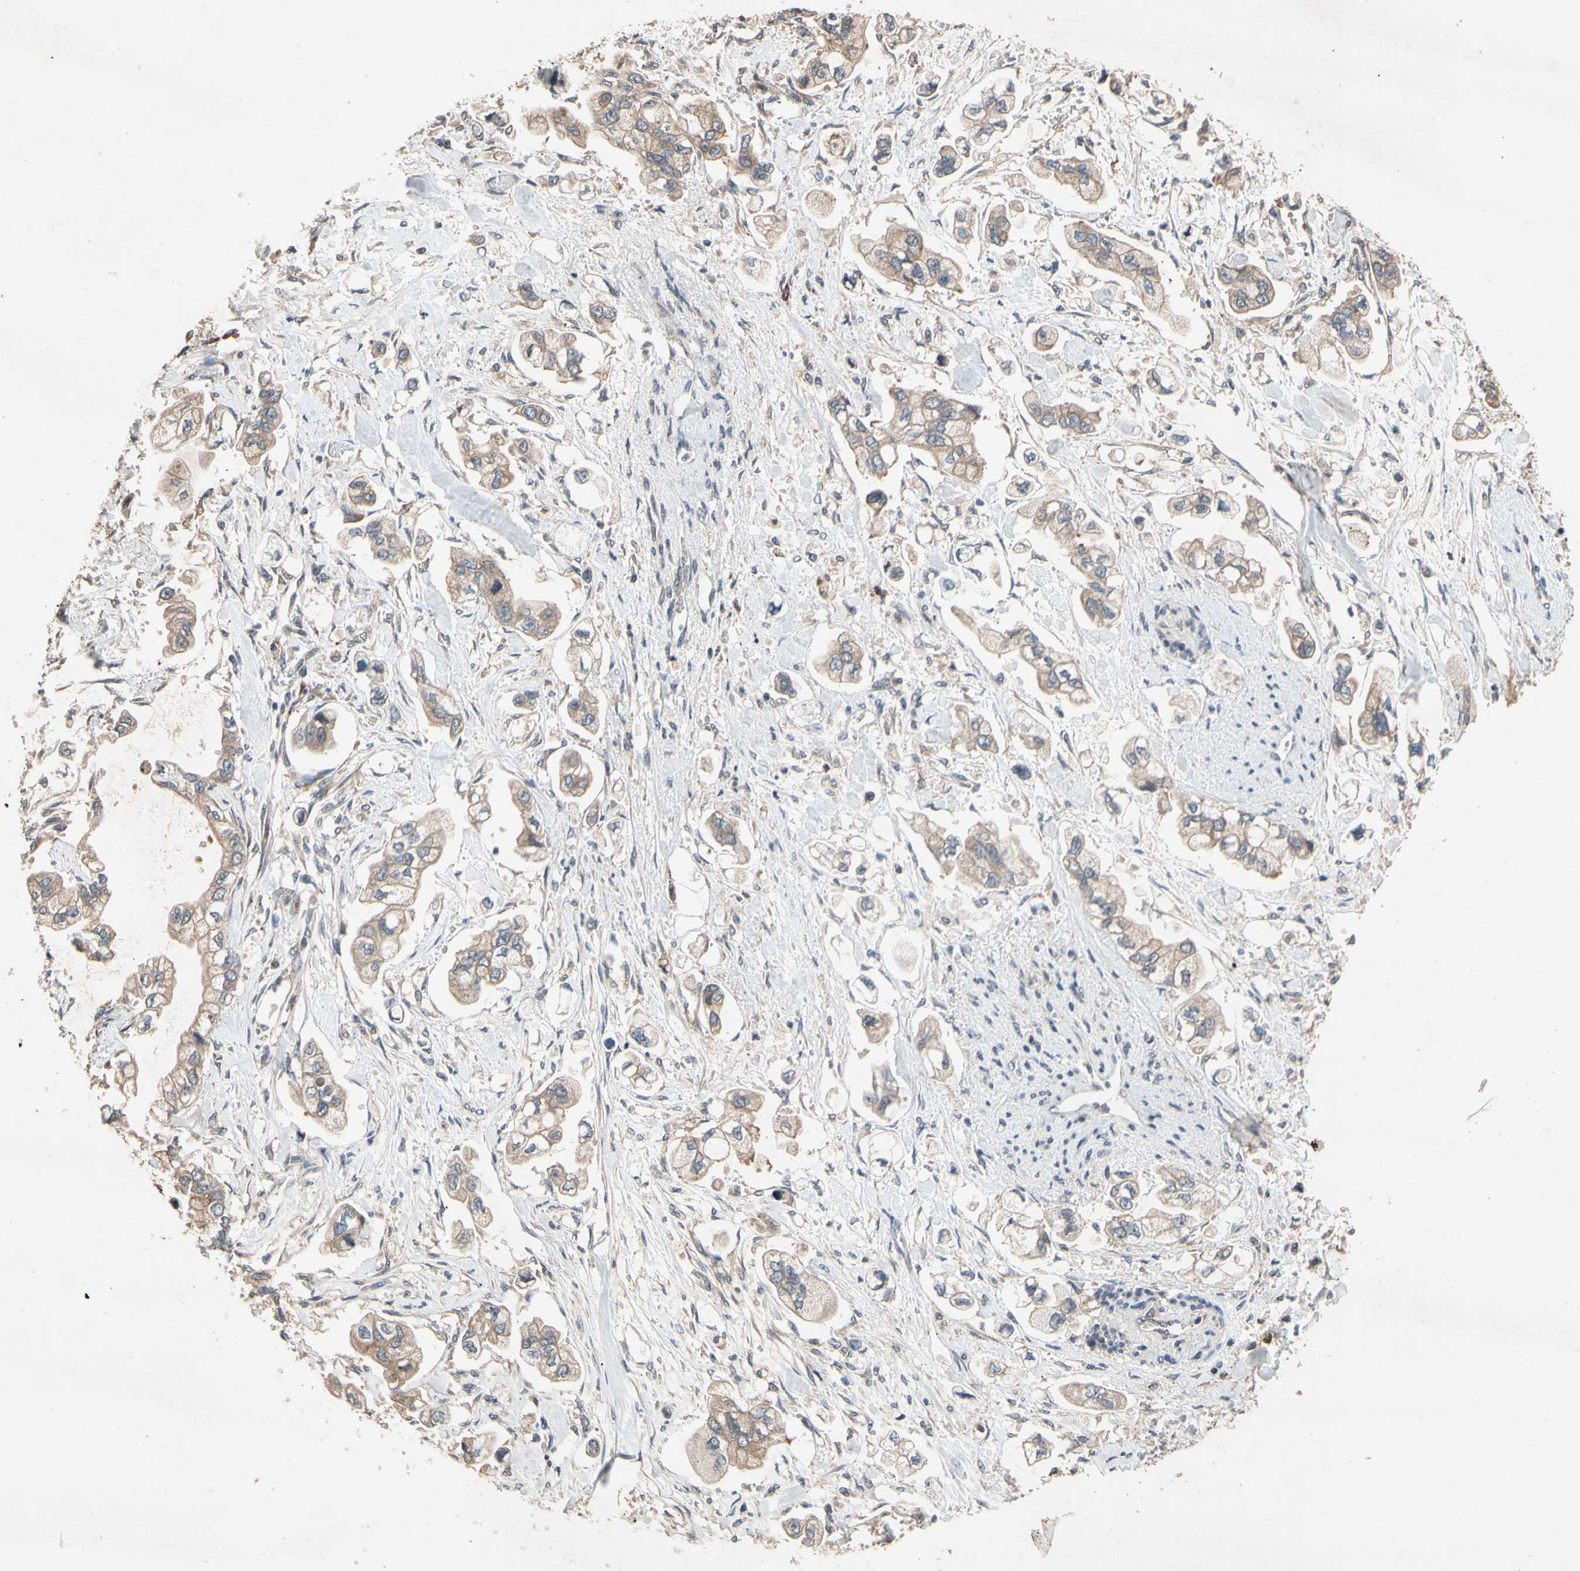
{"staining": {"intensity": "weak", "quantity": ">75%", "location": "cytoplasmic/membranous"}, "tissue": "stomach cancer", "cell_type": "Tumor cells", "image_type": "cancer", "snomed": [{"axis": "morphology", "description": "Adenocarcinoma, NOS"}, {"axis": "topography", "description": "Stomach"}], "caption": "Tumor cells show low levels of weak cytoplasmic/membranous staining in about >75% of cells in human stomach cancer.", "gene": "PRDX4", "patient": {"sex": "male", "age": 62}}